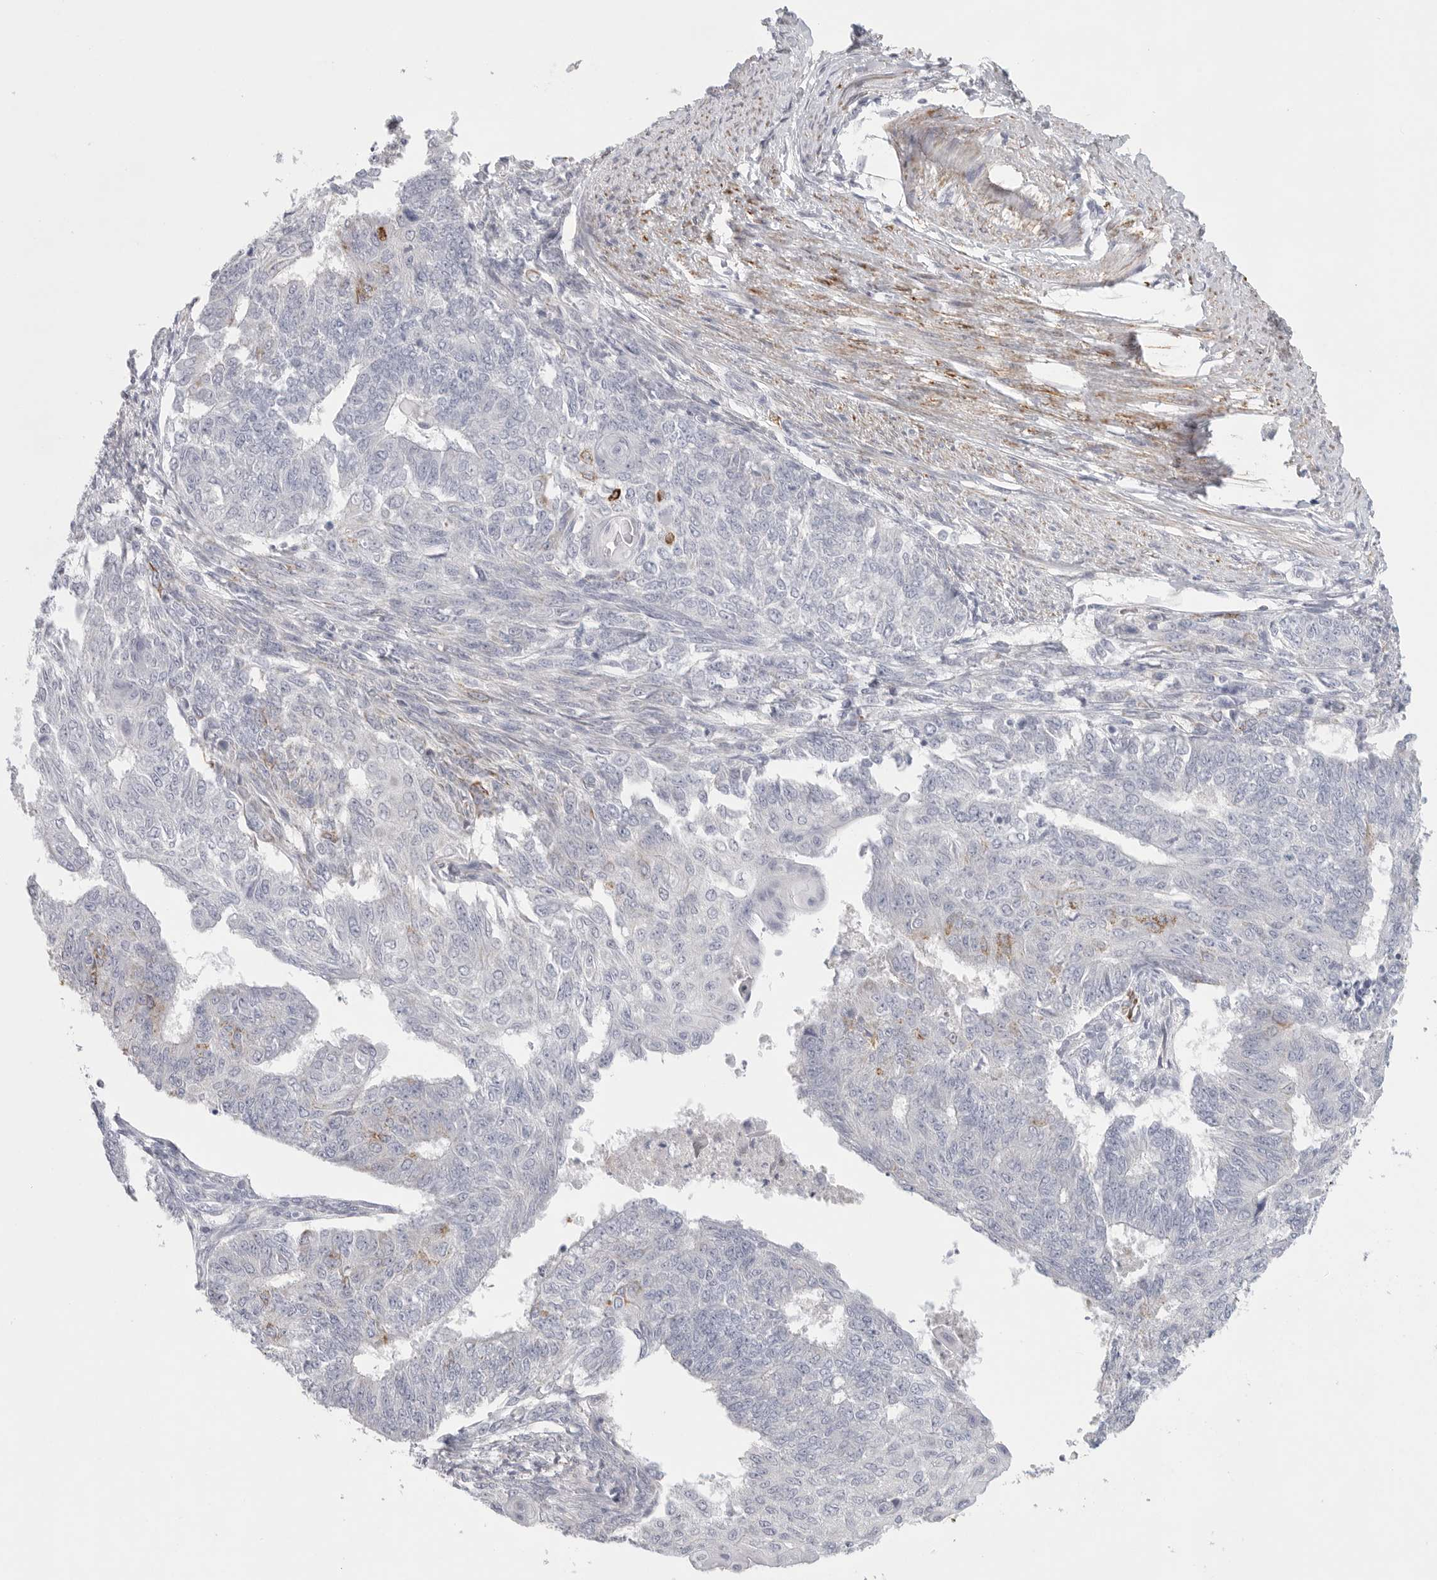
{"staining": {"intensity": "negative", "quantity": "none", "location": "none"}, "tissue": "endometrial cancer", "cell_type": "Tumor cells", "image_type": "cancer", "snomed": [{"axis": "morphology", "description": "Adenocarcinoma, NOS"}, {"axis": "topography", "description": "Endometrium"}], "caption": "This micrograph is of endometrial cancer (adenocarcinoma) stained with immunohistochemistry to label a protein in brown with the nuclei are counter-stained blue. There is no staining in tumor cells.", "gene": "ELP3", "patient": {"sex": "female", "age": 32}}